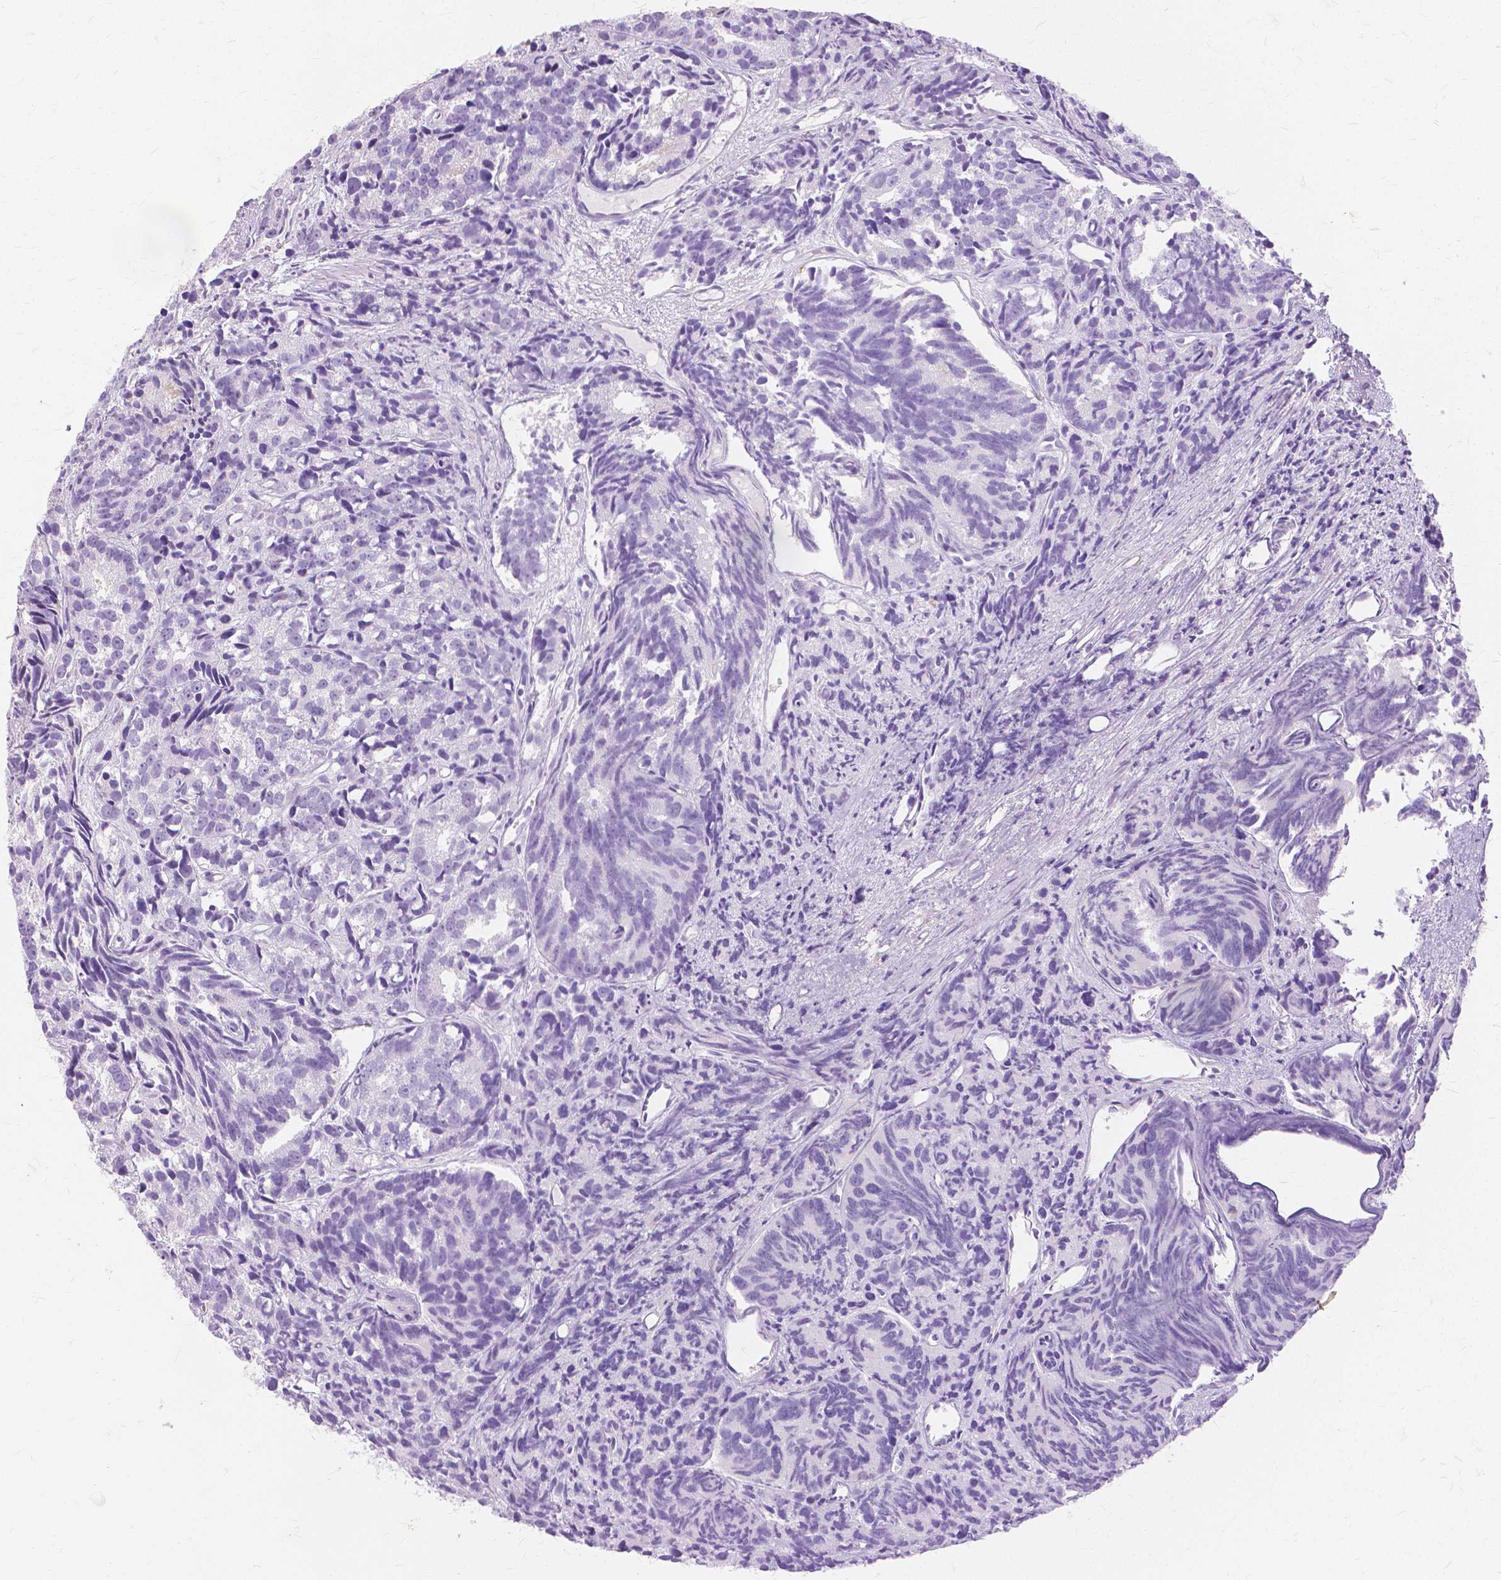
{"staining": {"intensity": "negative", "quantity": "none", "location": "none"}, "tissue": "prostate cancer", "cell_type": "Tumor cells", "image_type": "cancer", "snomed": [{"axis": "morphology", "description": "Adenocarcinoma, High grade"}, {"axis": "topography", "description": "Prostate"}], "caption": "This is a photomicrograph of immunohistochemistry staining of prostate adenocarcinoma (high-grade), which shows no staining in tumor cells.", "gene": "TGM1", "patient": {"sex": "male", "age": 77}}